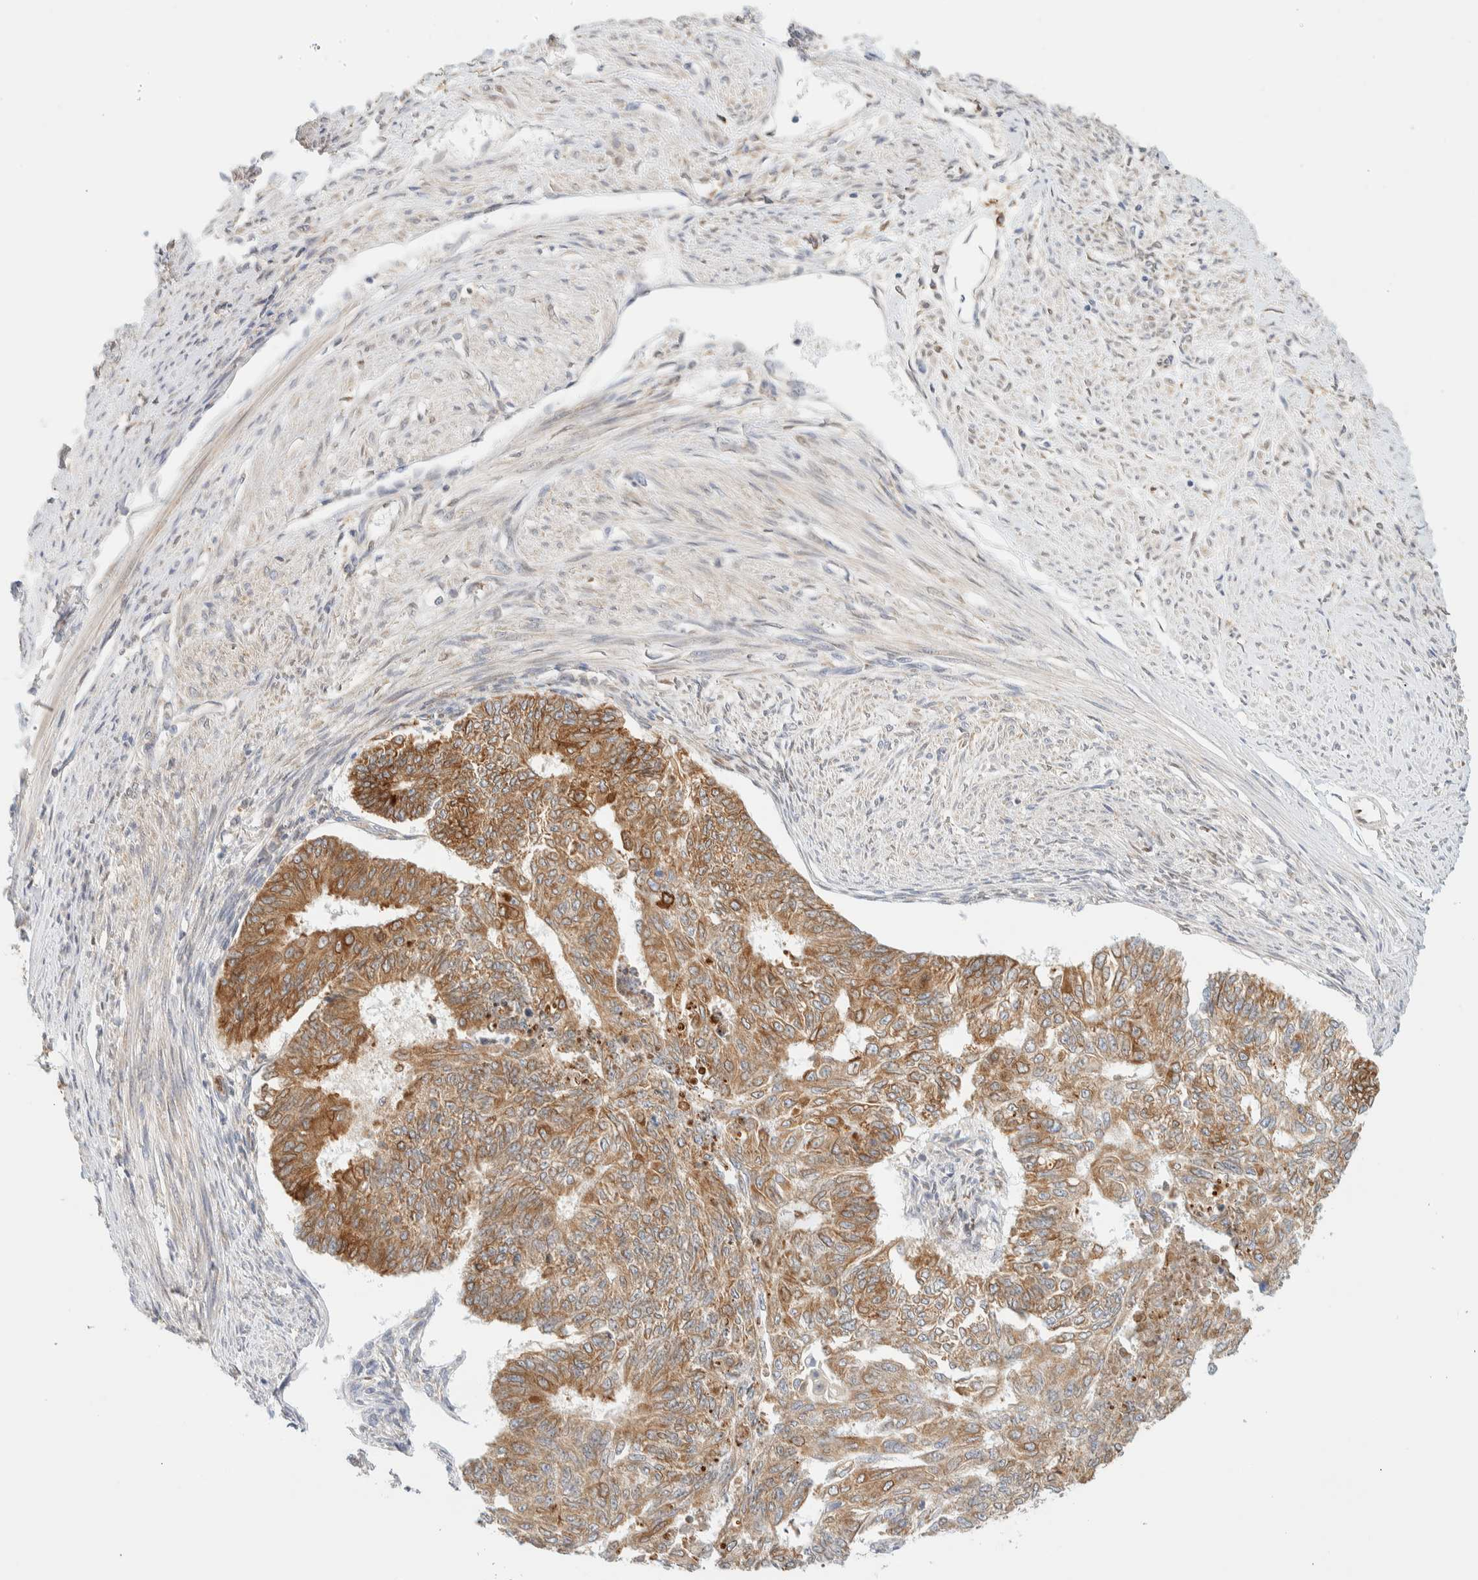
{"staining": {"intensity": "moderate", "quantity": ">75%", "location": "cytoplasmic/membranous"}, "tissue": "endometrial cancer", "cell_type": "Tumor cells", "image_type": "cancer", "snomed": [{"axis": "morphology", "description": "Adenocarcinoma, NOS"}, {"axis": "topography", "description": "Endometrium"}], "caption": "Adenocarcinoma (endometrial) stained with a protein marker displays moderate staining in tumor cells.", "gene": "NT5C", "patient": {"sex": "female", "age": 32}}